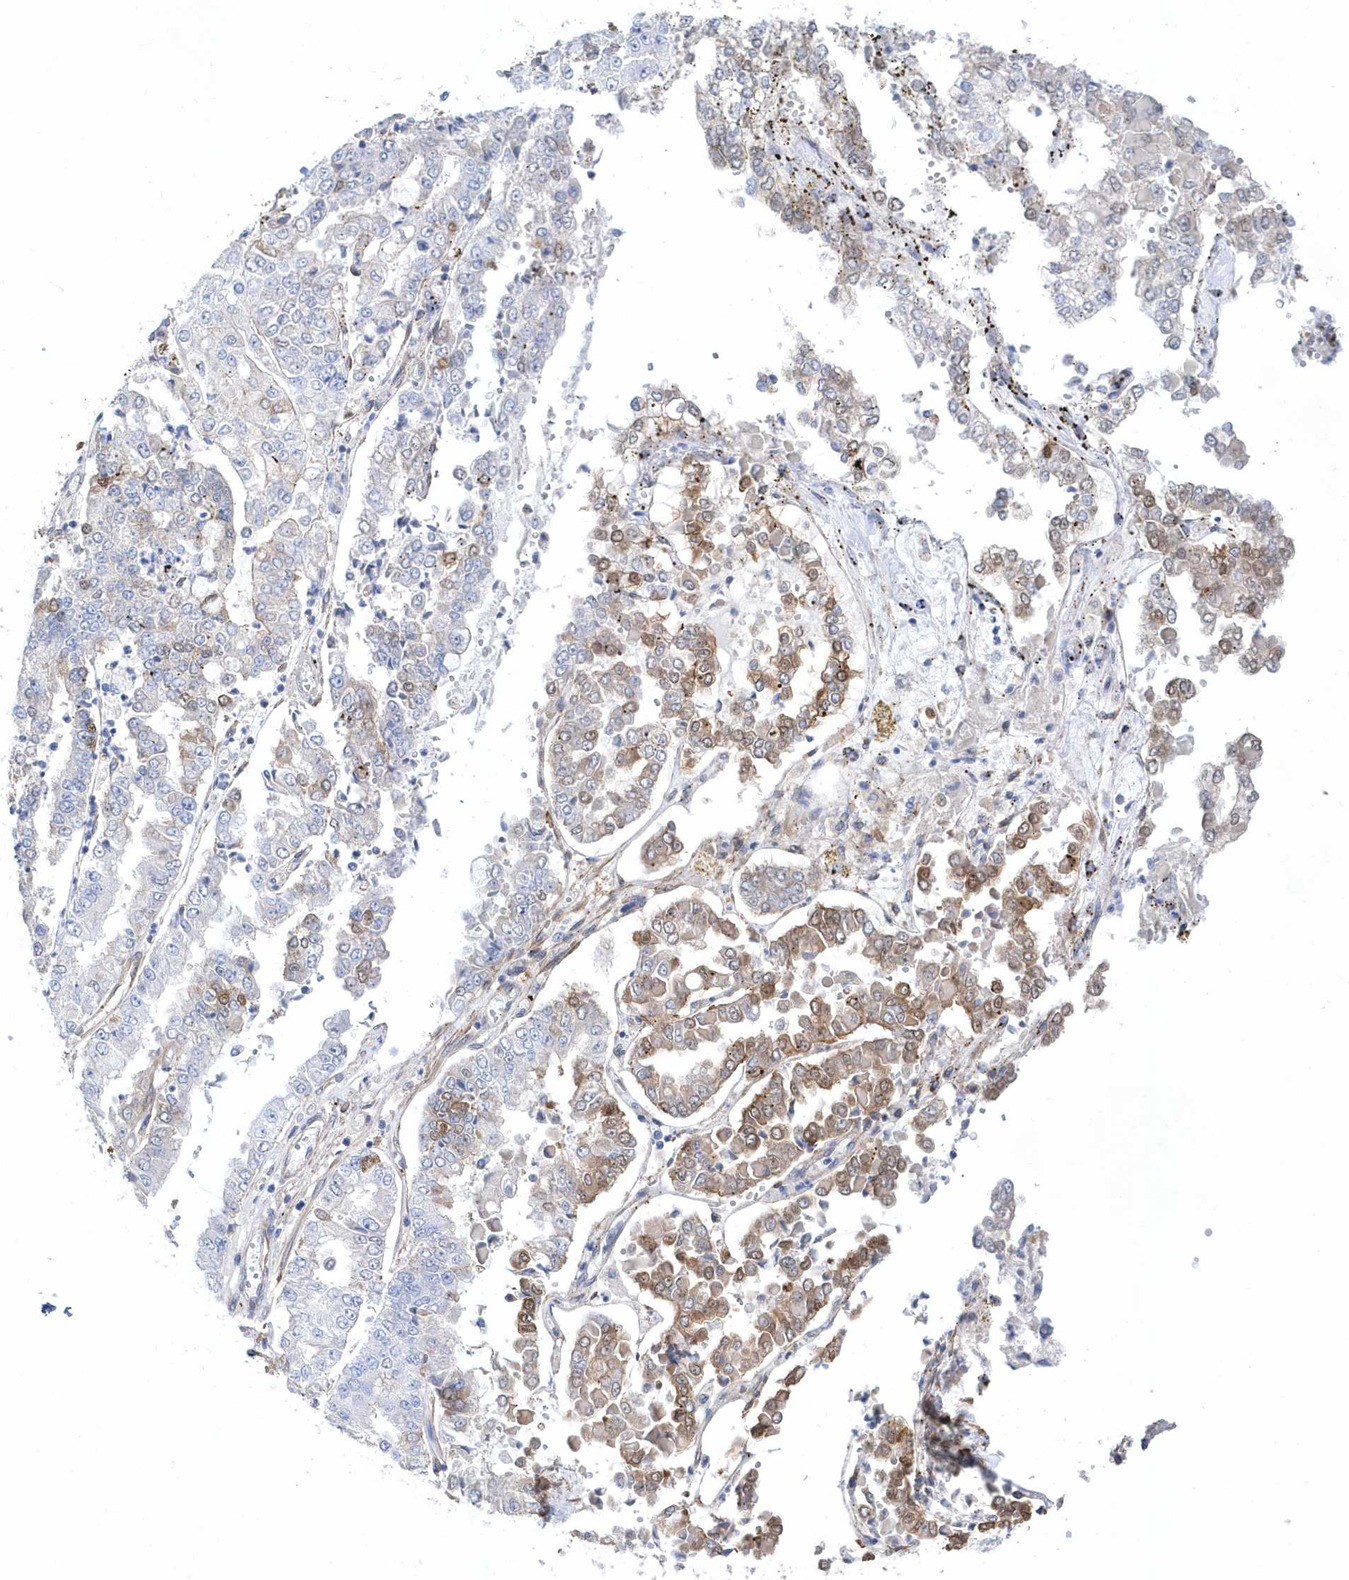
{"staining": {"intensity": "moderate", "quantity": "<25%", "location": "cytoplasmic/membranous"}, "tissue": "stomach cancer", "cell_type": "Tumor cells", "image_type": "cancer", "snomed": [{"axis": "morphology", "description": "Adenocarcinoma, NOS"}, {"axis": "topography", "description": "Stomach"}], "caption": "A brown stain shows moderate cytoplasmic/membranous positivity of a protein in human adenocarcinoma (stomach) tumor cells.", "gene": "BDH2", "patient": {"sex": "male", "age": 76}}